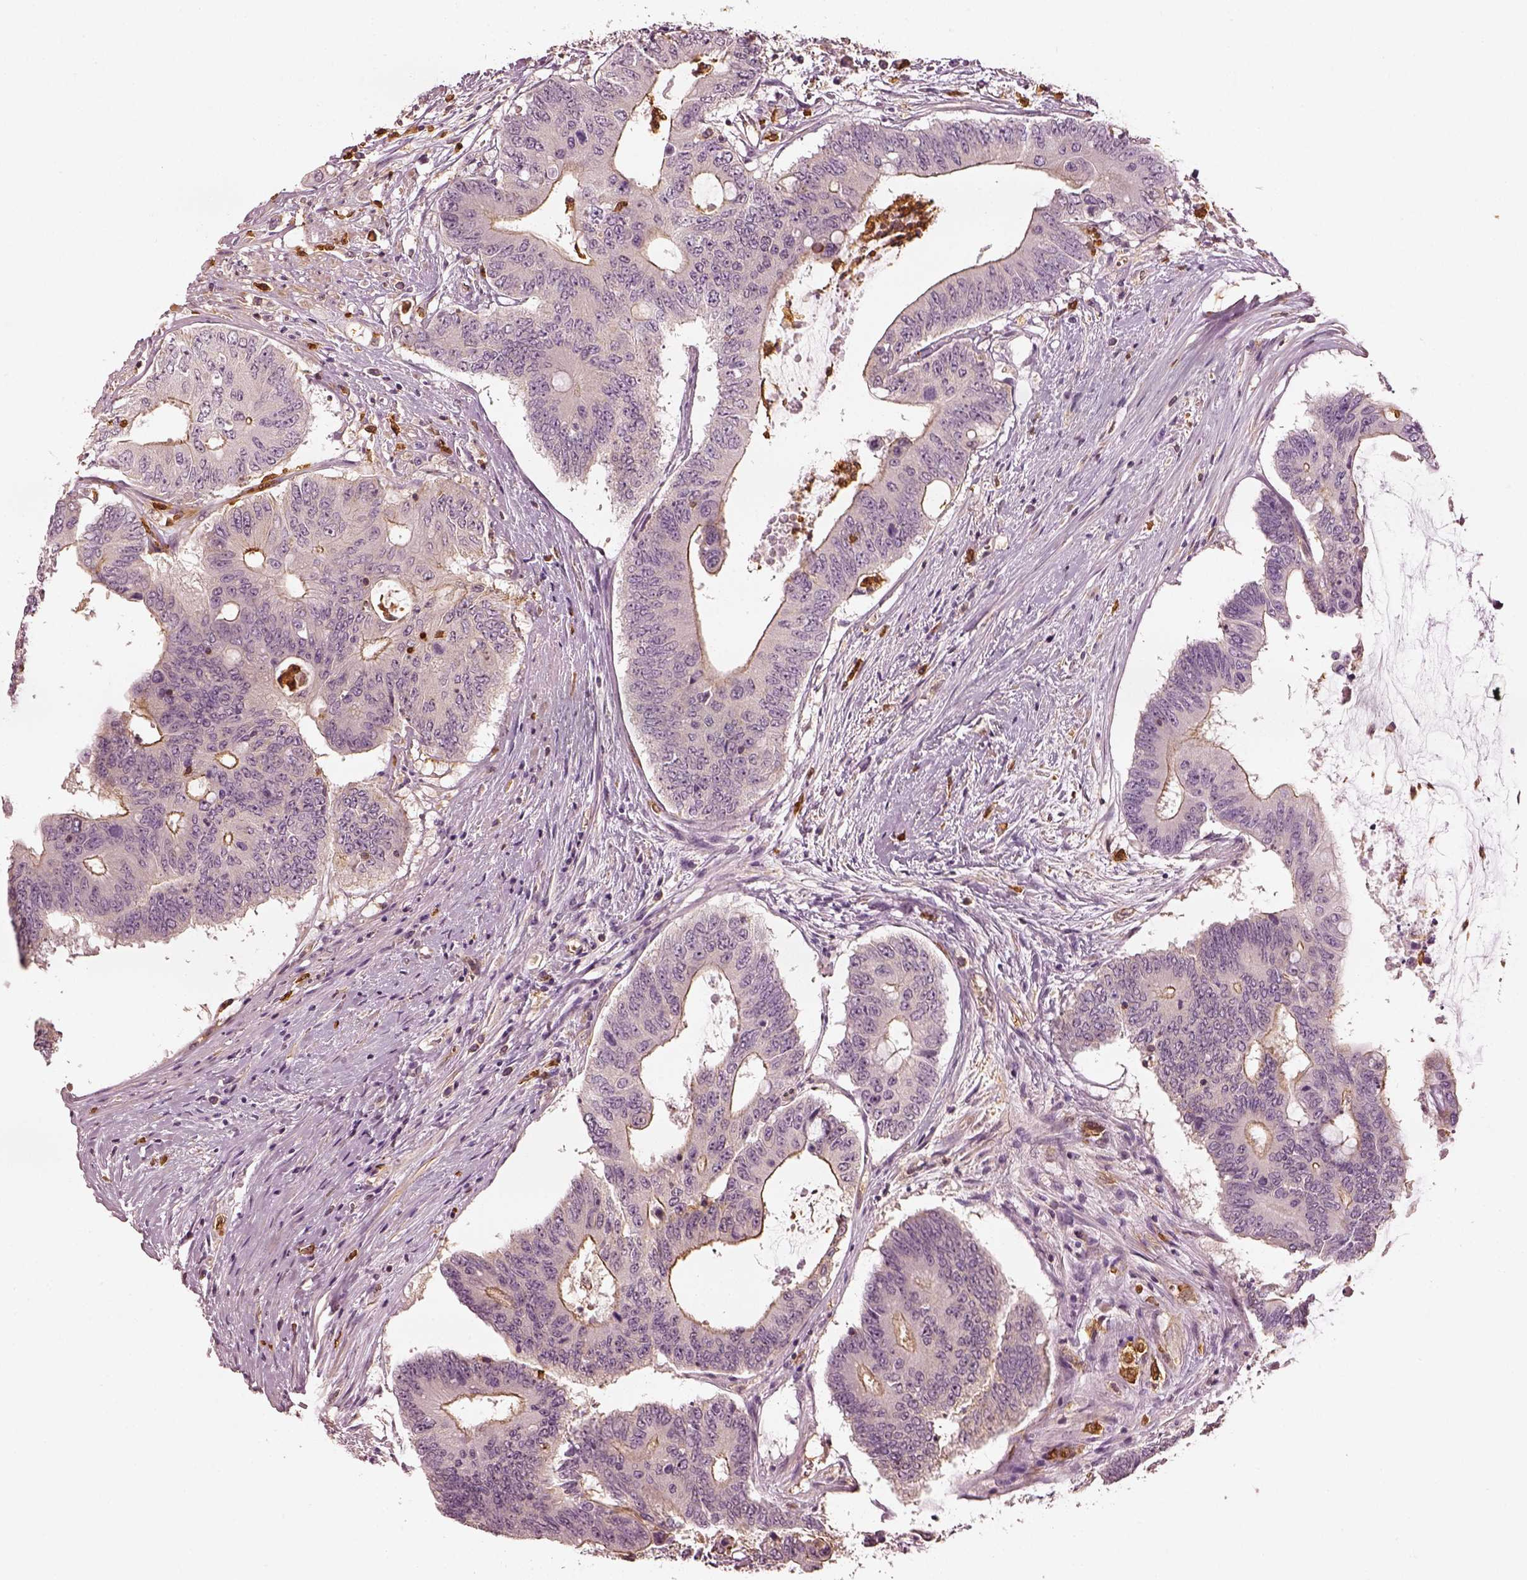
{"staining": {"intensity": "moderate", "quantity": "<25%", "location": "cytoplasmic/membranous"}, "tissue": "colorectal cancer", "cell_type": "Tumor cells", "image_type": "cancer", "snomed": [{"axis": "morphology", "description": "Adenocarcinoma, NOS"}, {"axis": "topography", "description": "Rectum"}], "caption": "Approximately <25% of tumor cells in human colorectal cancer (adenocarcinoma) demonstrate moderate cytoplasmic/membranous protein expression as visualized by brown immunohistochemical staining.", "gene": "ZYX", "patient": {"sex": "male", "age": 59}}